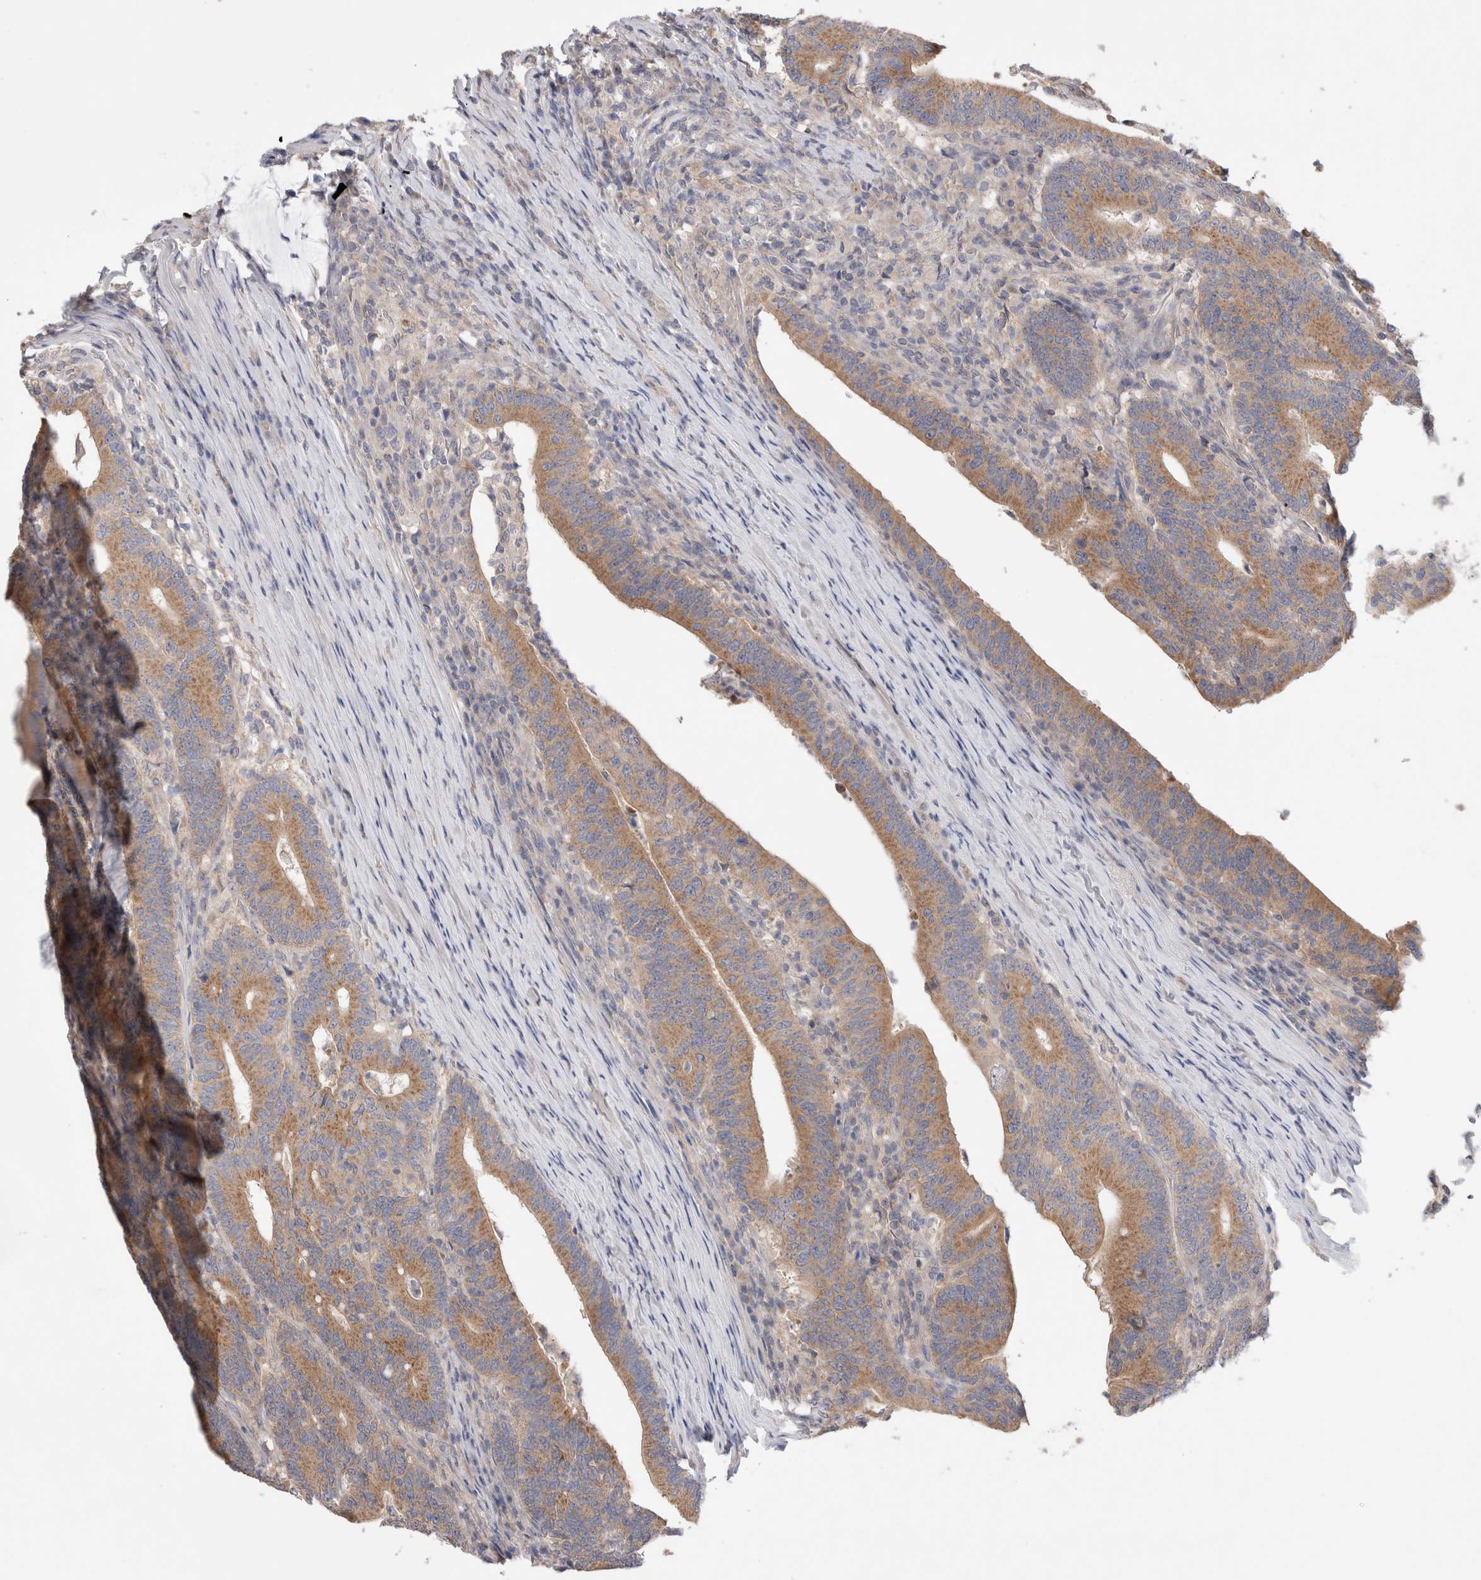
{"staining": {"intensity": "moderate", "quantity": ">75%", "location": "cytoplasmic/membranous"}, "tissue": "colorectal cancer", "cell_type": "Tumor cells", "image_type": "cancer", "snomed": [{"axis": "morphology", "description": "Adenocarcinoma, NOS"}, {"axis": "topography", "description": "Colon"}], "caption": "Immunohistochemistry (DAB (3,3'-diaminobenzidine)) staining of human colorectal cancer (adenocarcinoma) demonstrates moderate cytoplasmic/membranous protein positivity in approximately >75% of tumor cells. Using DAB (brown) and hematoxylin (blue) stains, captured at high magnification using brightfield microscopy.", "gene": "IFT74", "patient": {"sex": "female", "age": 66}}